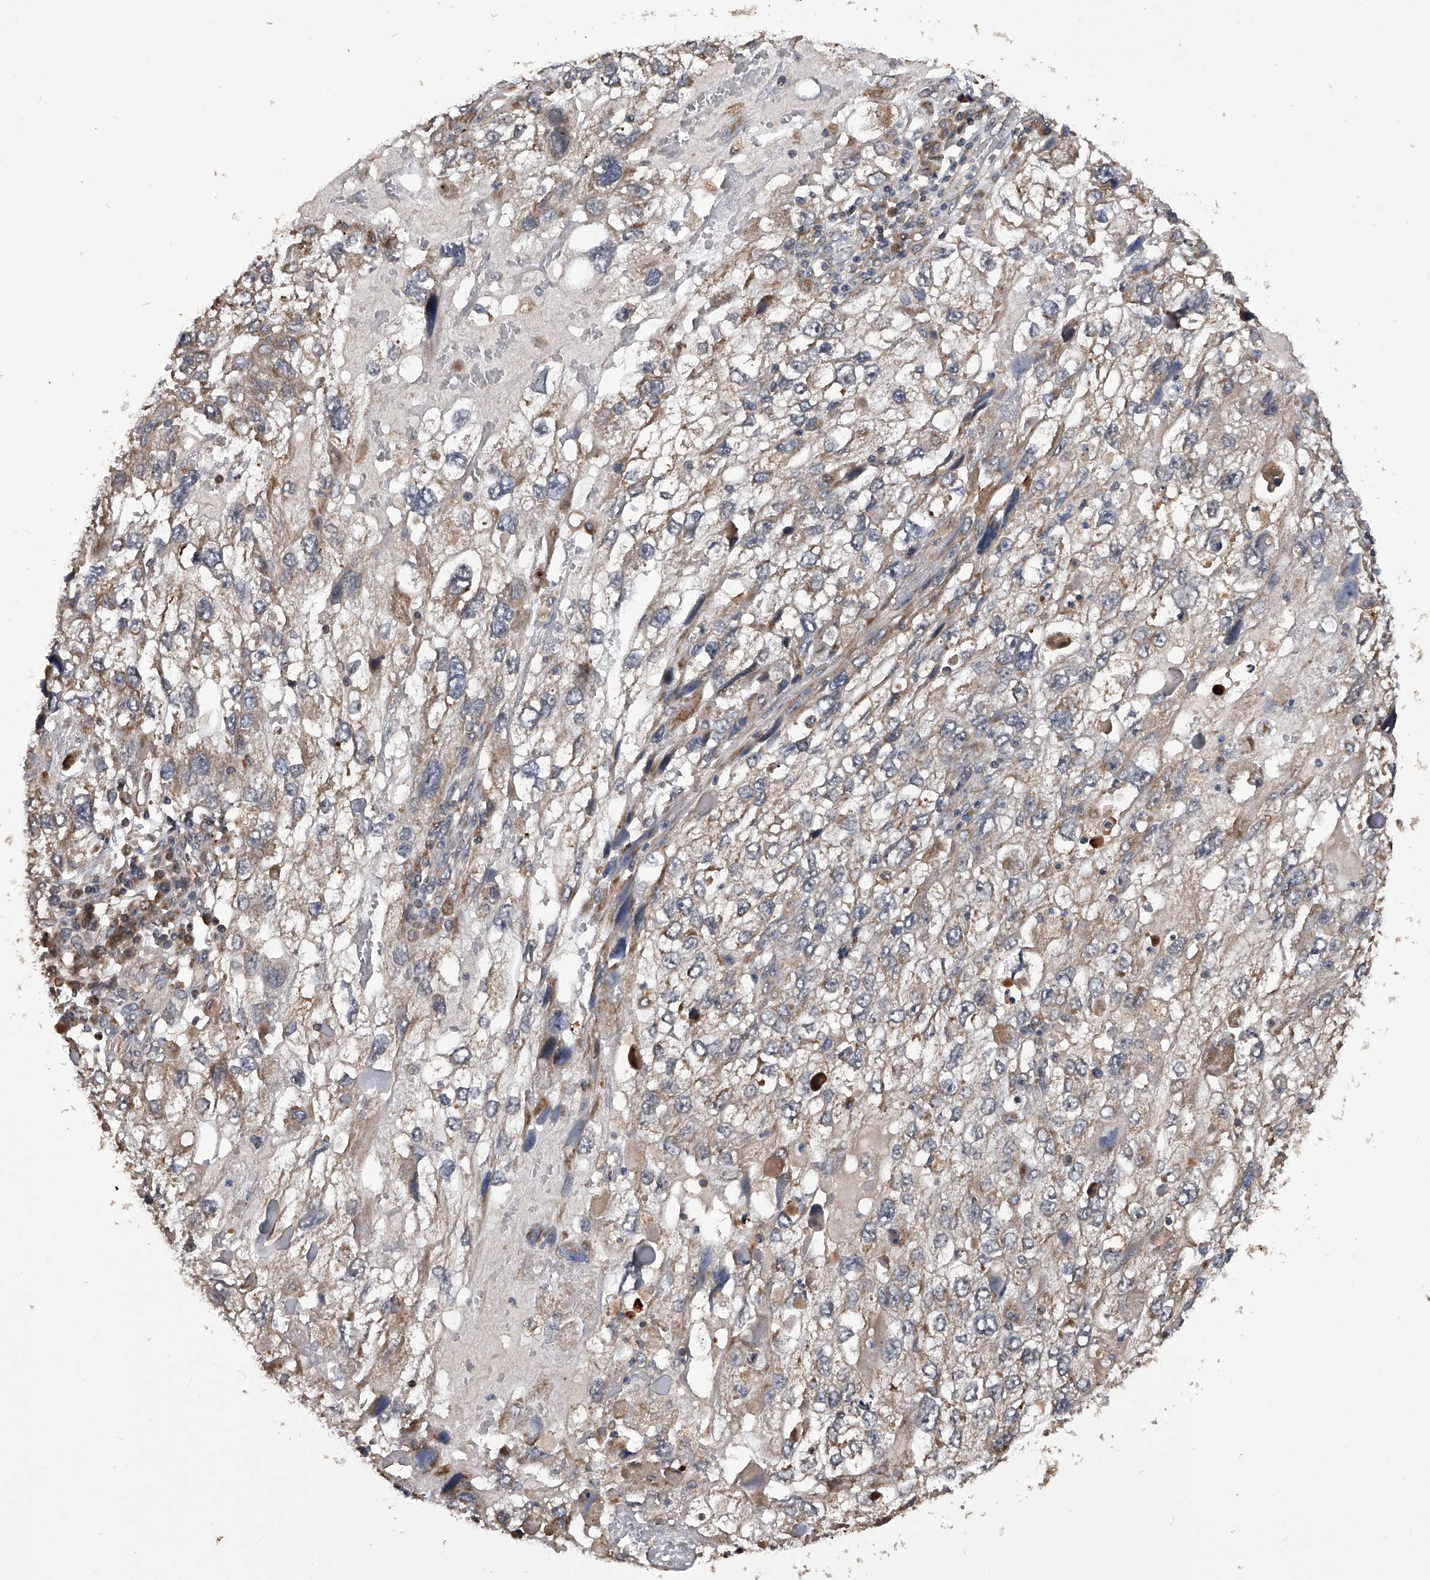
{"staining": {"intensity": "weak", "quantity": "<25%", "location": "cytoplasmic/membranous"}, "tissue": "endometrial cancer", "cell_type": "Tumor cells", "image_type": "cancer", "snomed": [{"axis": "morphology", "description": "Adenocarcinoma, NOS"}, {"axis": "topography", "description": "Endometrium"}], "caption": "This is an immunohistochemistry (IHC) micrograph of human endometrial cancer. There is no expression in tumor cells.", "gene": "GMDS", "patient": {"sex": "female", "age": 49}}